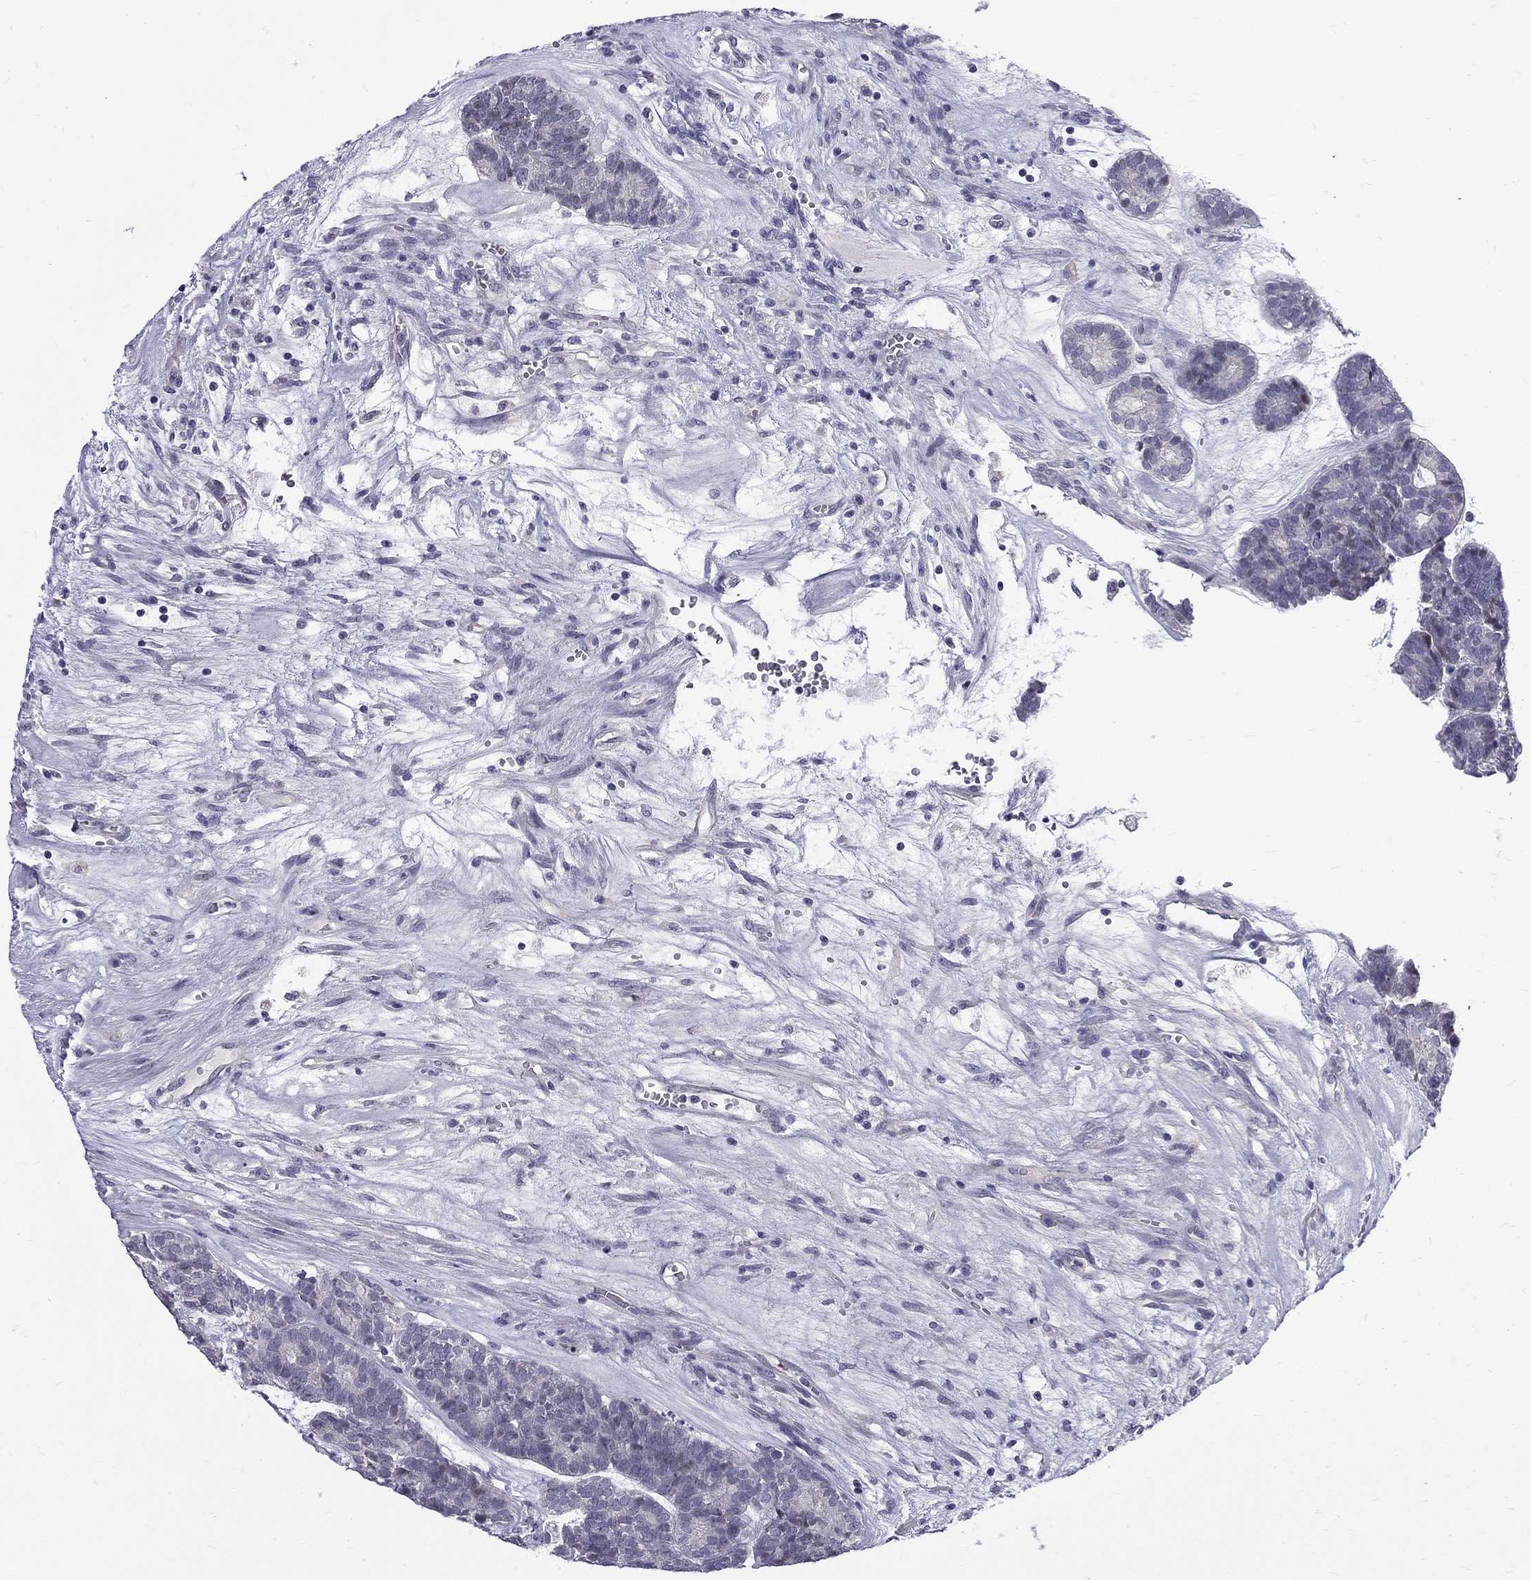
{"staining": {"intensity": "negative", "quantity": "none", "location": "none"}, "tissue": "head and neck cancer", "cell_type": "Tumor cells", "image_type": "cancer", "snomed": [{"axis": "morphology", "description": "Adenocarcinoma, NOS"}, {"axis": "topography", "description": "Head-Neck"}], "caption": "This is an IHC photomicrograph of human head and neck adenocarcinoma. There is no staining in tumor cells.", "gene": "RTL9", "patient": {"sex": "female", "age": 81}}